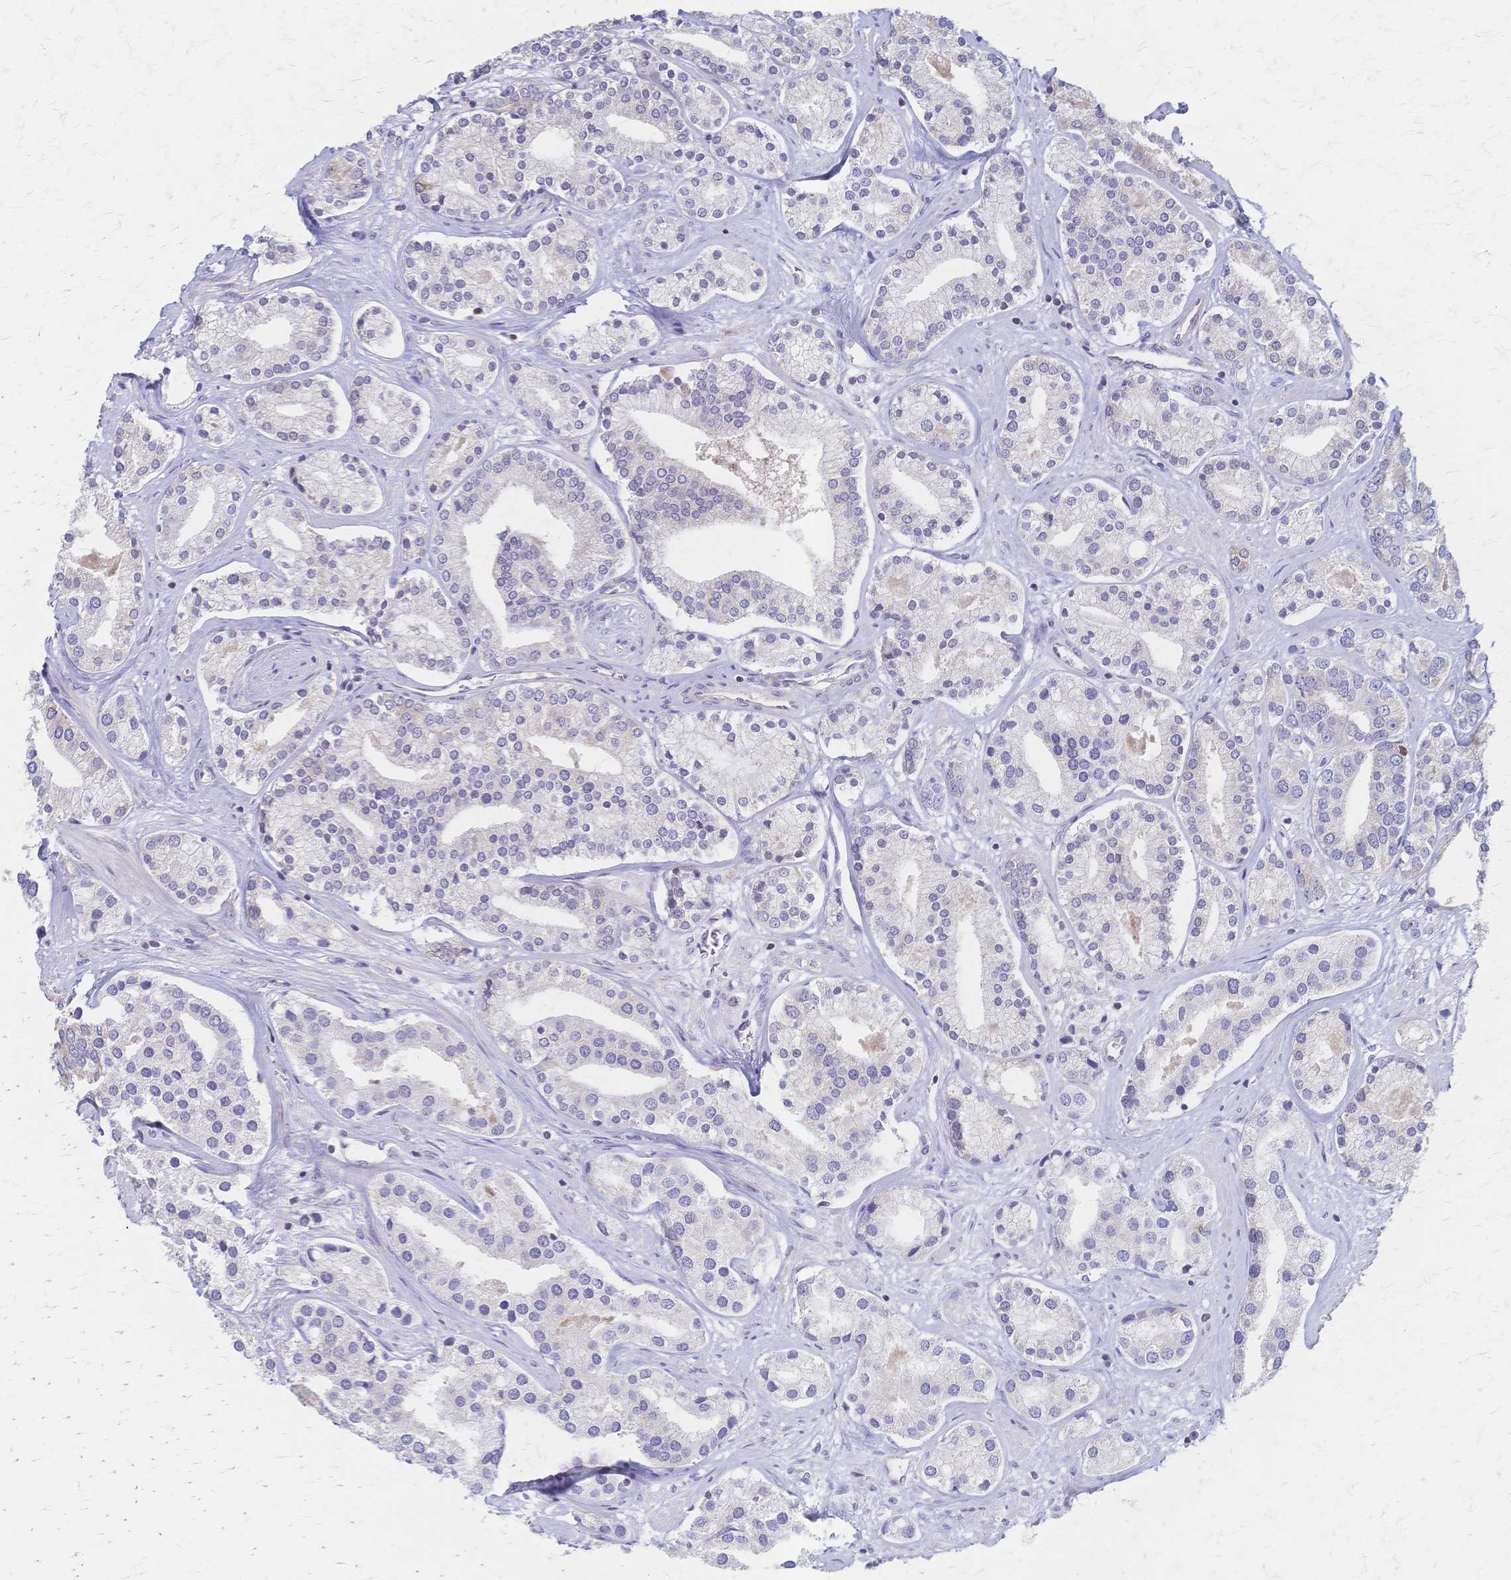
{"staining": {"intensity": "weak", "quantity": "<25%", "location": "cytoplasmic/membranous"}, "tissue": "prostate cancer", "cell_type": "Tumor cells", "image_type": "cancer", "snomed": [{"axis": "morphology", "description": "Adenocarcinoma, High grade"}, {"axis": "topography", "description": "Prostate"}], "caption": "Photomicrograph shows no significant protein staining in tumor cells of prostate high-grade adenocarcinoma. Brightfield microscopy of immunohistochemistry stained with DAB (brown) and hematoxylin (blue), captured at high magnification.", "gene": "CYB5A", "patient": {"sex": "male", "age": 58}}